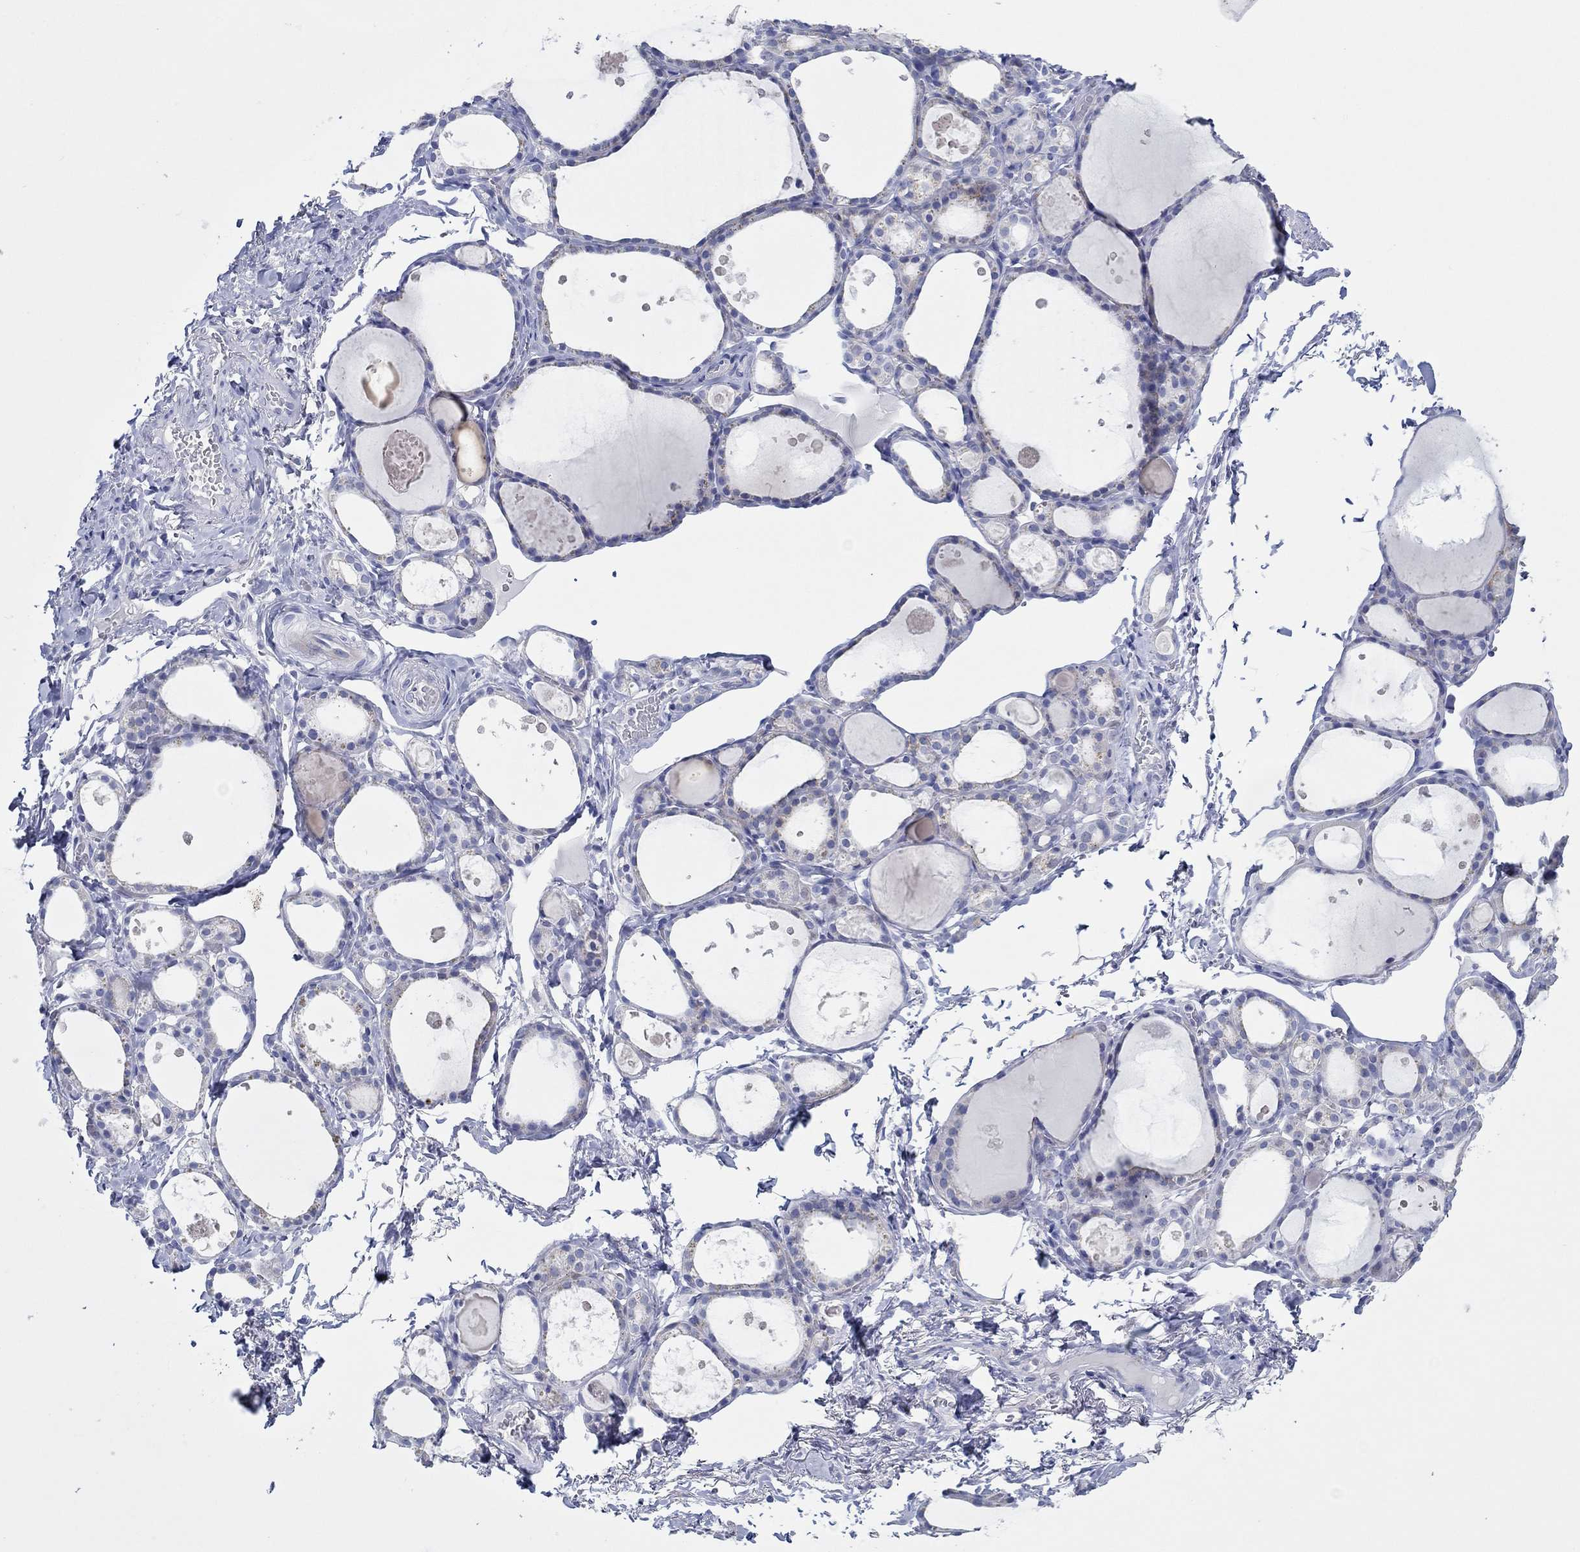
{"staining": {"intensity": "negative", "quantity": "none", "location": "none"}, "tissue": "thyroid gland", "cell_type": "Glandular cells", "image_type": "normal", "snomed": [{"axis": "morphology", "description": "Normal tissue, NOS"}, {"axis": "topography", "description": "Thyroid gland"}], "caption": "A high-resolution image shows immunohistochemistry staining of unremarkable thyroid gland, which shows no significant positivity in glandular cells.", "gene": "IGFBP6", "patient": {"sex": "male", "age": 68}}